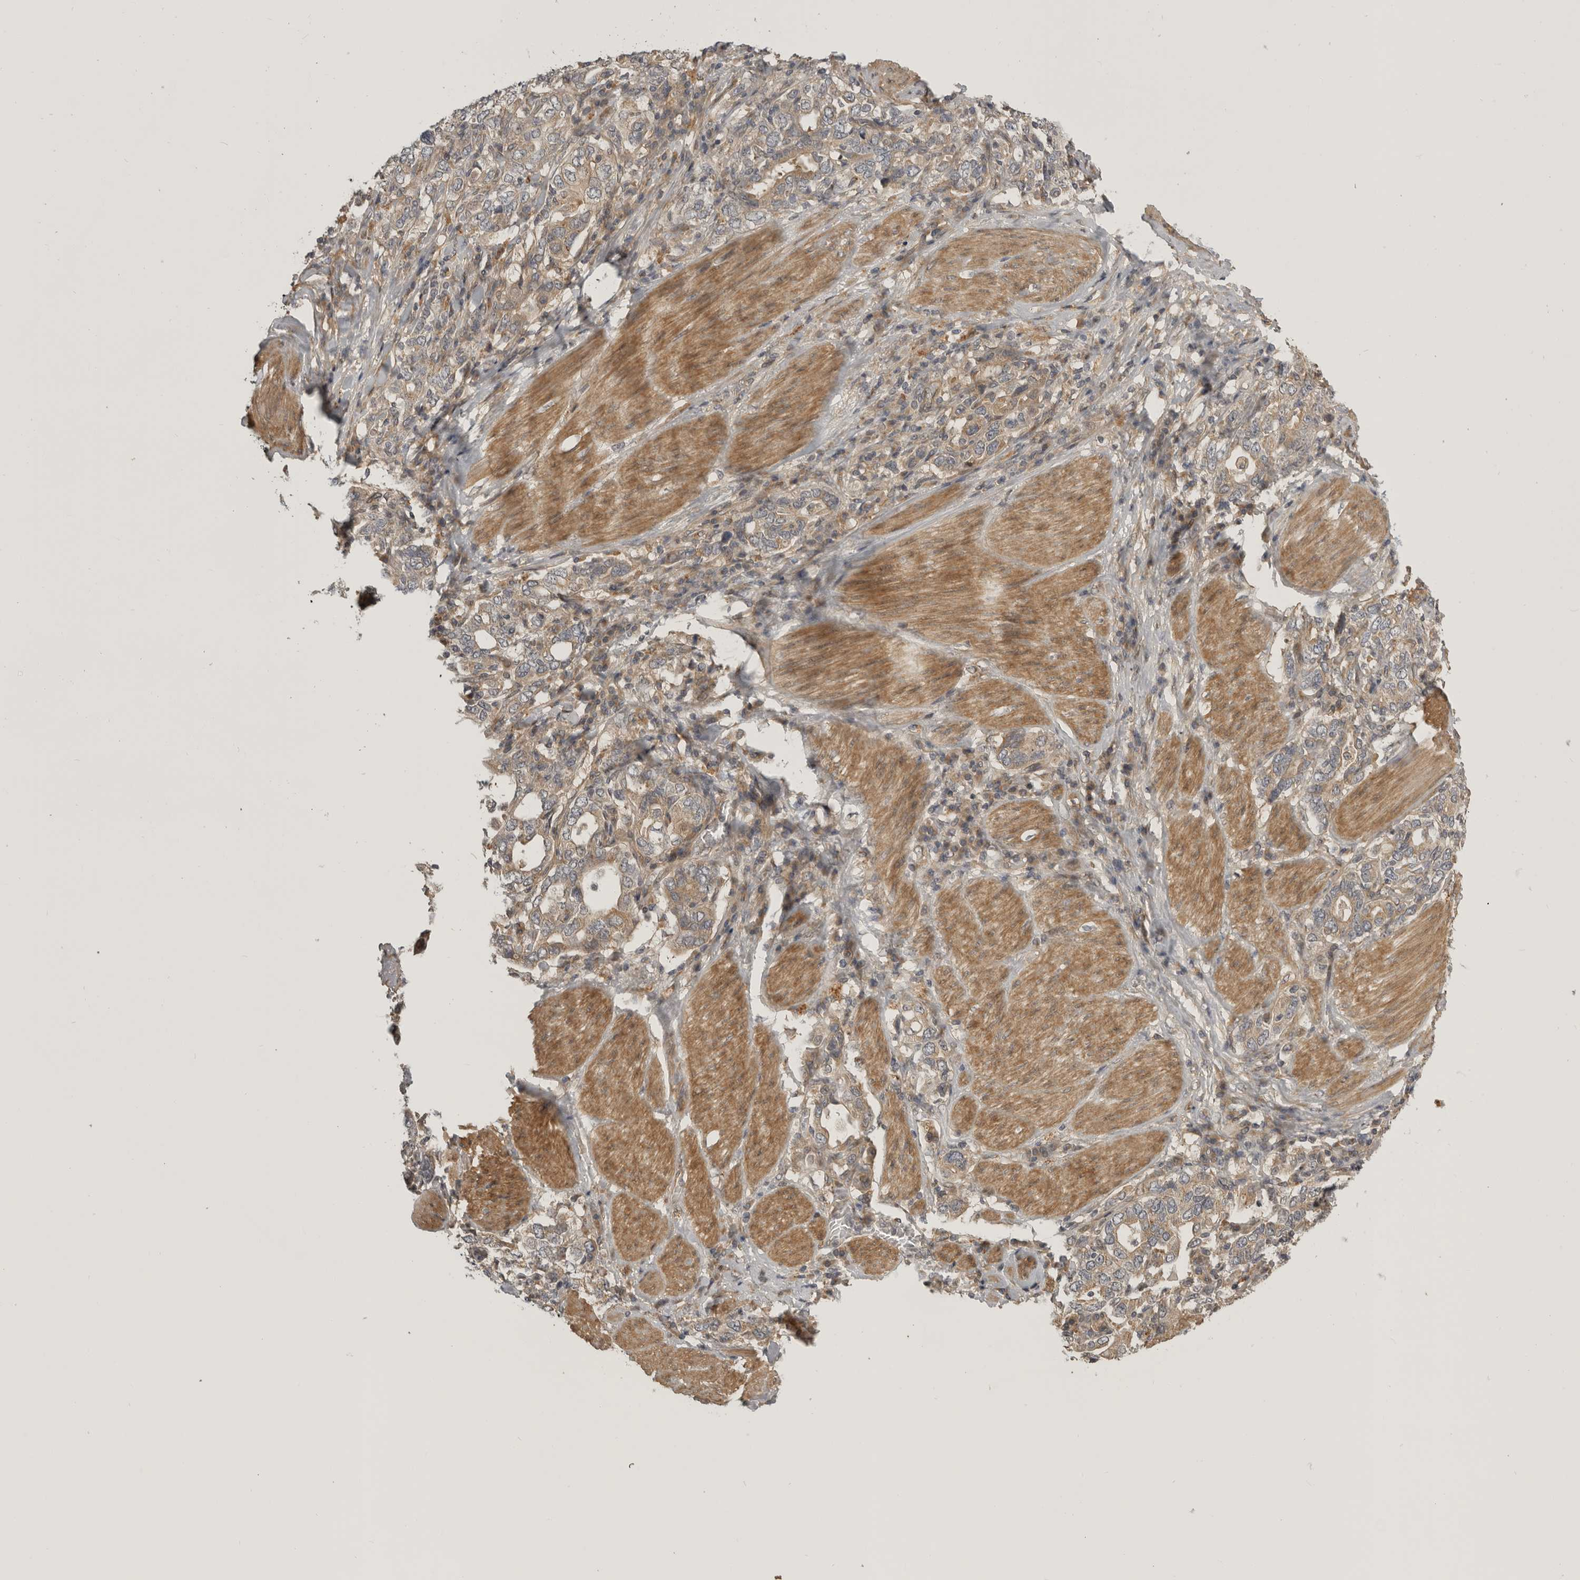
{"staining": {"intensity": "weak", "quantity": "25%-75%", "location": "cytoplasmic/membranous"}, "tissue": "stomach cancer", "cell_type": "Tumor cells", "image_type": "cancer", "snomed": [{"axis": "morphology", "description": "Adenocarcinoma, NOS"}, {"axis": "topography", "description": "Stomach, upper"}], "caption": "DAB immunohistochemical staining of stomach cancer exhibits weak cytoplasmic/membranous protein positivity in approximately 25%-75% of tumor cells.", "gene": "CUEDC1", "patient": {"sex": "male", "age": 62}}